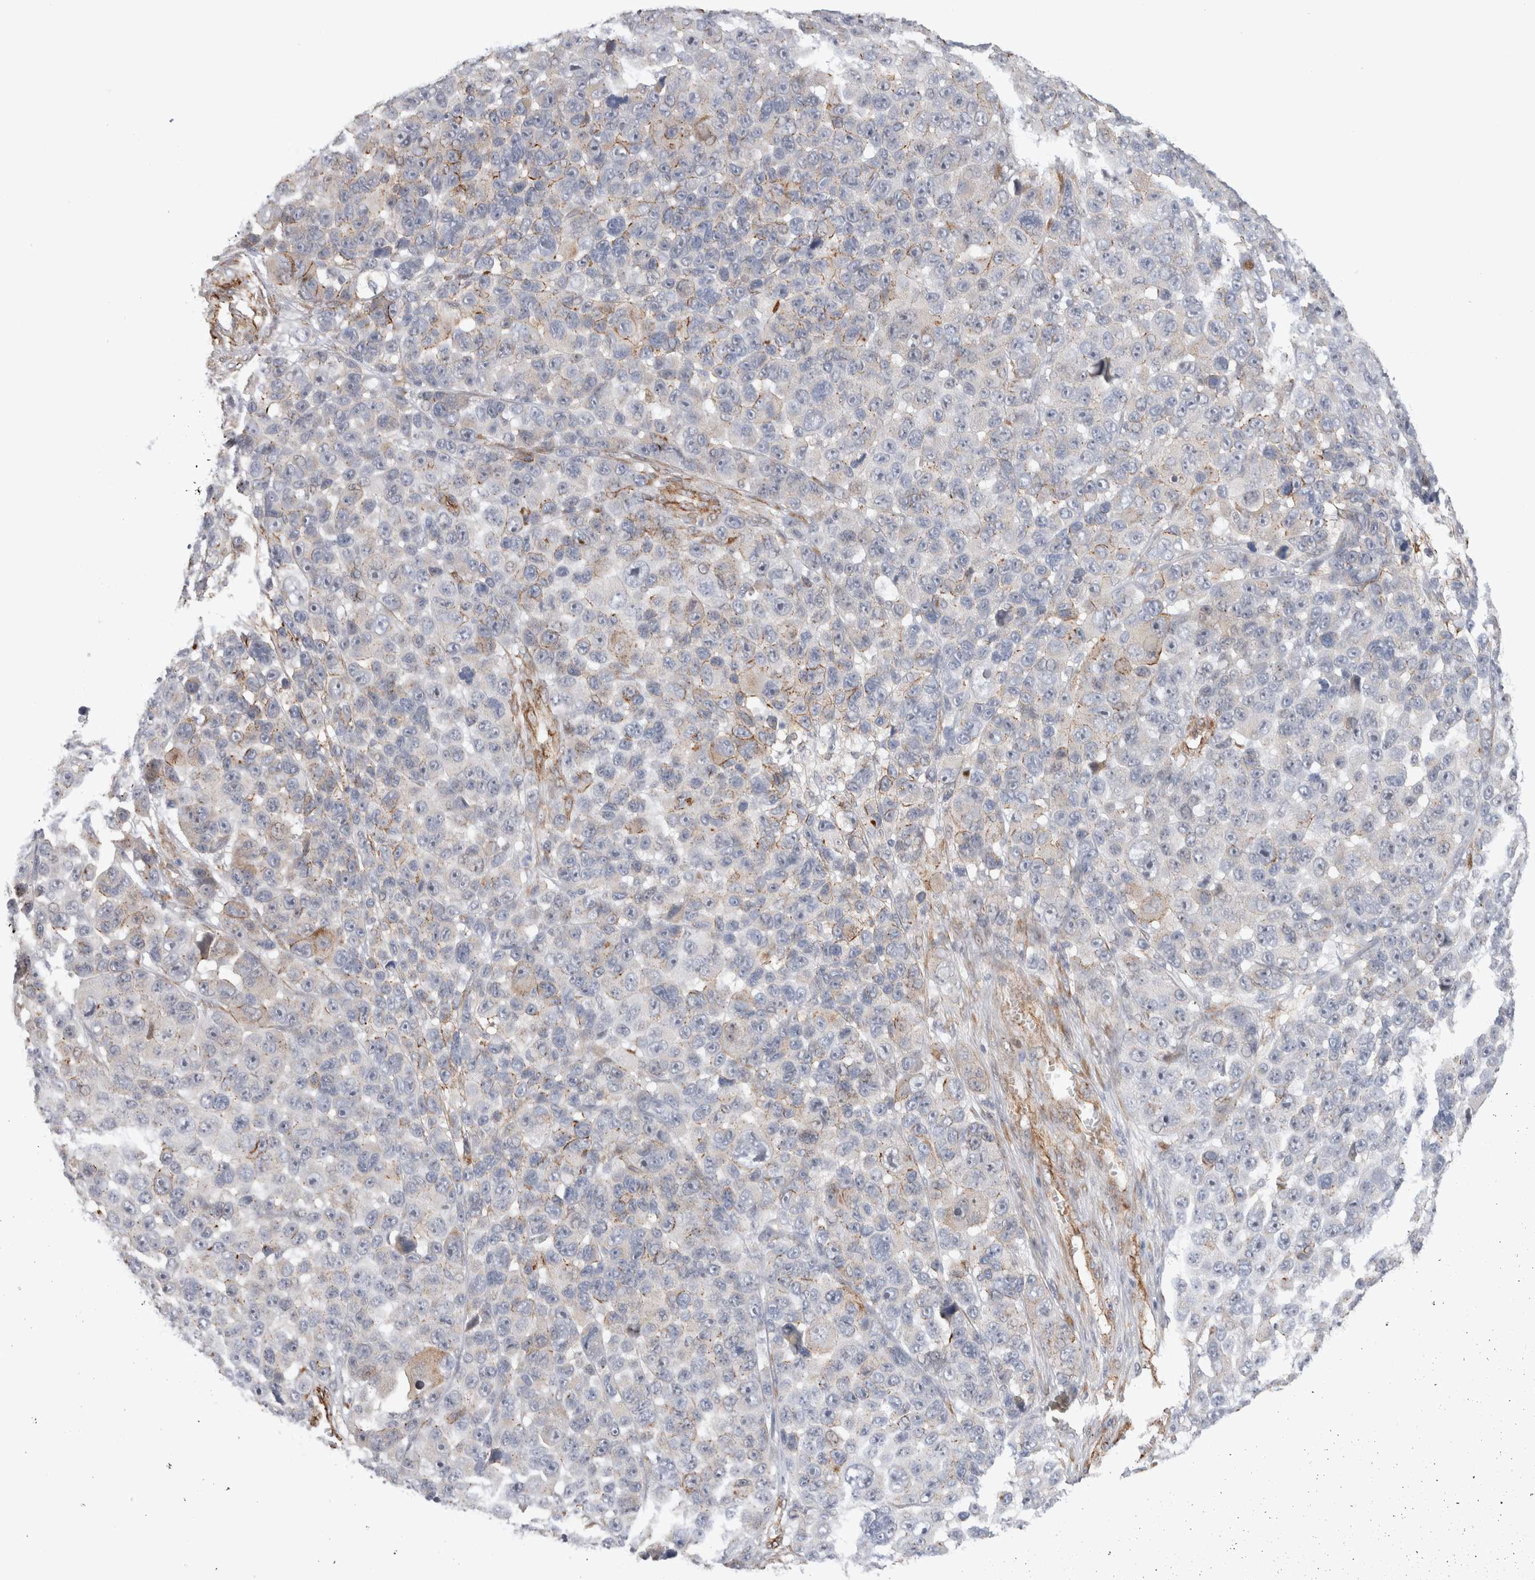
{"staining": {"intensity": "weak", "quantity": "25%-75%", "location": "cytoplasmic/membranous"}, "tissue": "melanoma", "cell_type": "Tumor cells", "image_type": "cancer", "snomed": [{"axis": "morphology", "description": "Malignant melanoma, NOS"}, {"axis": "topography", "description": "Skin"}], "caption": "Protein analysis of melanoma tissue shows weak cytoplasmic/membranous positivity in approximately 25%-75% of tumor cells.", "gene": "CAAP1", "patient": {"sex": "male", "age": 53}}